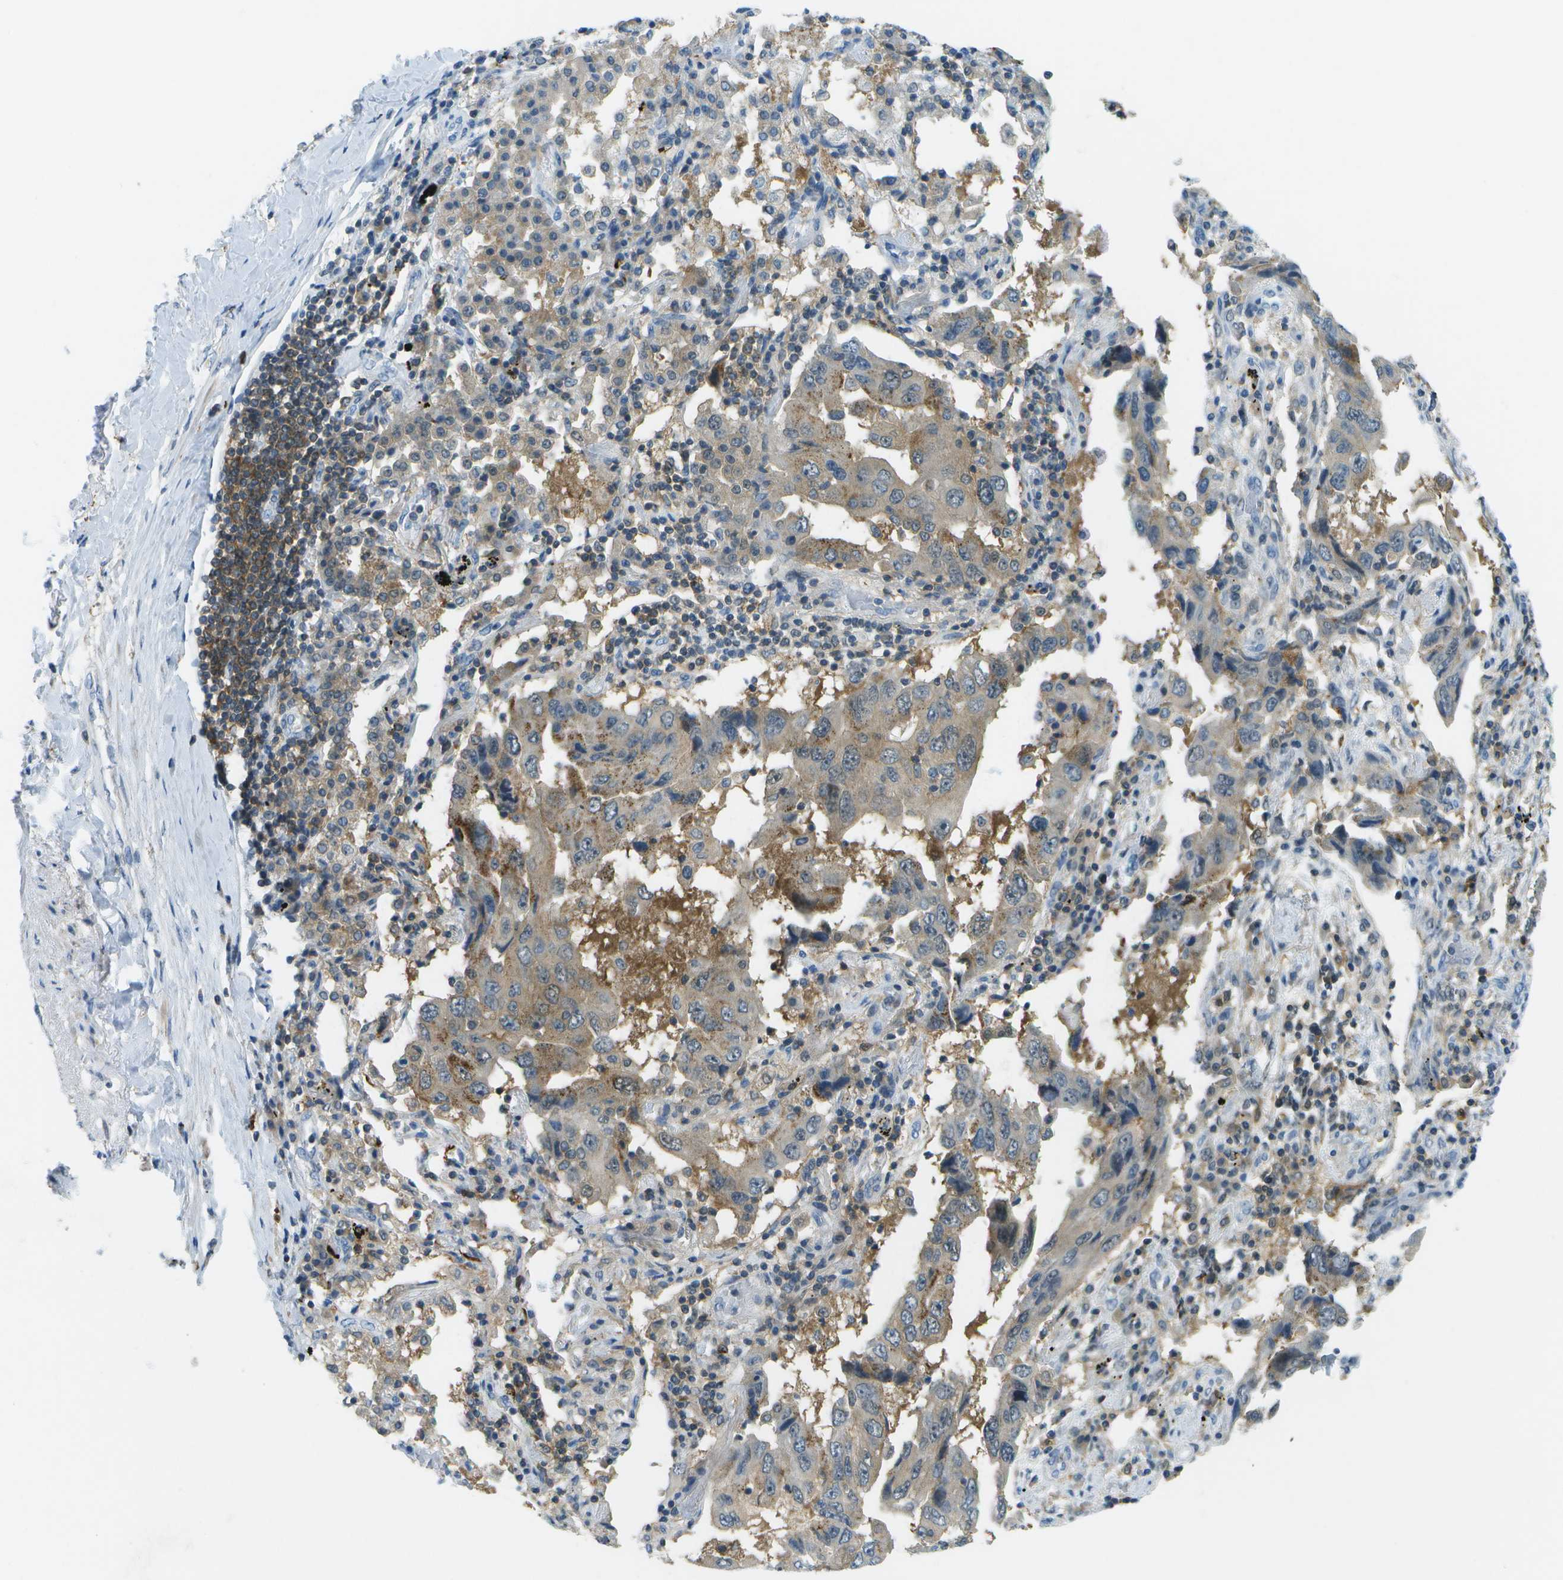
{"staining": {"intensity": "weak", "quantity": "25%-75%", "location": "cytoplasmic/membranous"}, "tissue": "lung cancer", "cell_type": "Tumor cells", "image_type": "cancer", "snomed": [{"axis": "morphology", "description": "Adenocarcinoma, NOS"}, {"axis": "topography", "description": "Lung"}], "caption": "A brown stain shows weak cytoplasmic/membranous expression of a protein in human lung cancer (adenocarcinoma) tumor cells.", "gene": "CDH23", "patient": {"sex": "female", "age": 65}}